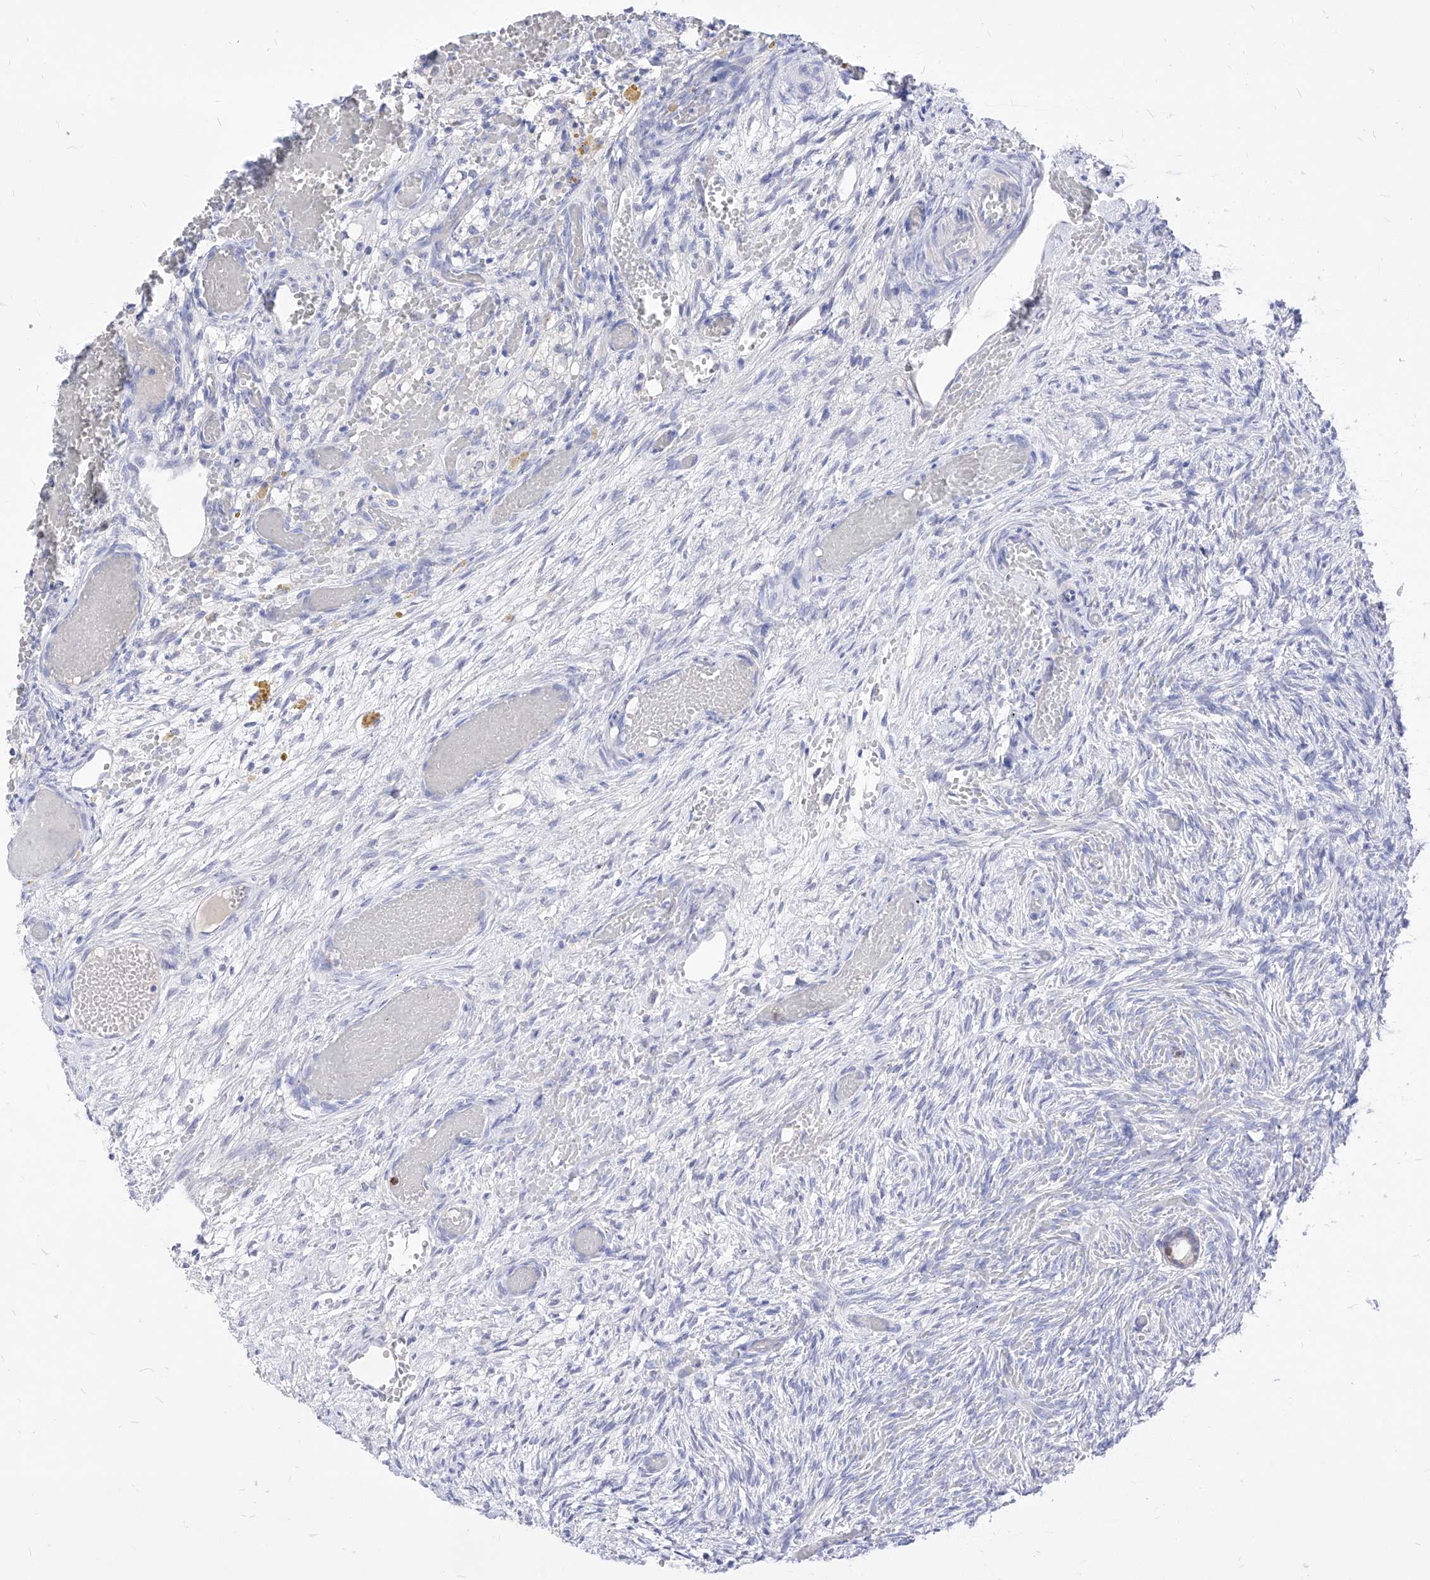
{"staining": {"intensity": "negative", "quantity": "none", "location": "none"}, "tissue": "ovary", "cell_type": "Ovarian stroma cells", "image_type": "normal", "snomed": [{"axis": "morphology", "description": "Adenocarcinoma, NOS"}, {"axis": "topography", "description": "Endometrium"}], "caption": "Normal ovary was stained to show a protein in brown. There is no significant positivity in ovarian stroma cells. Nuclei are stained in blue.", "gene": "VAX1", "patient": {"sex": "female", "age": 32}}